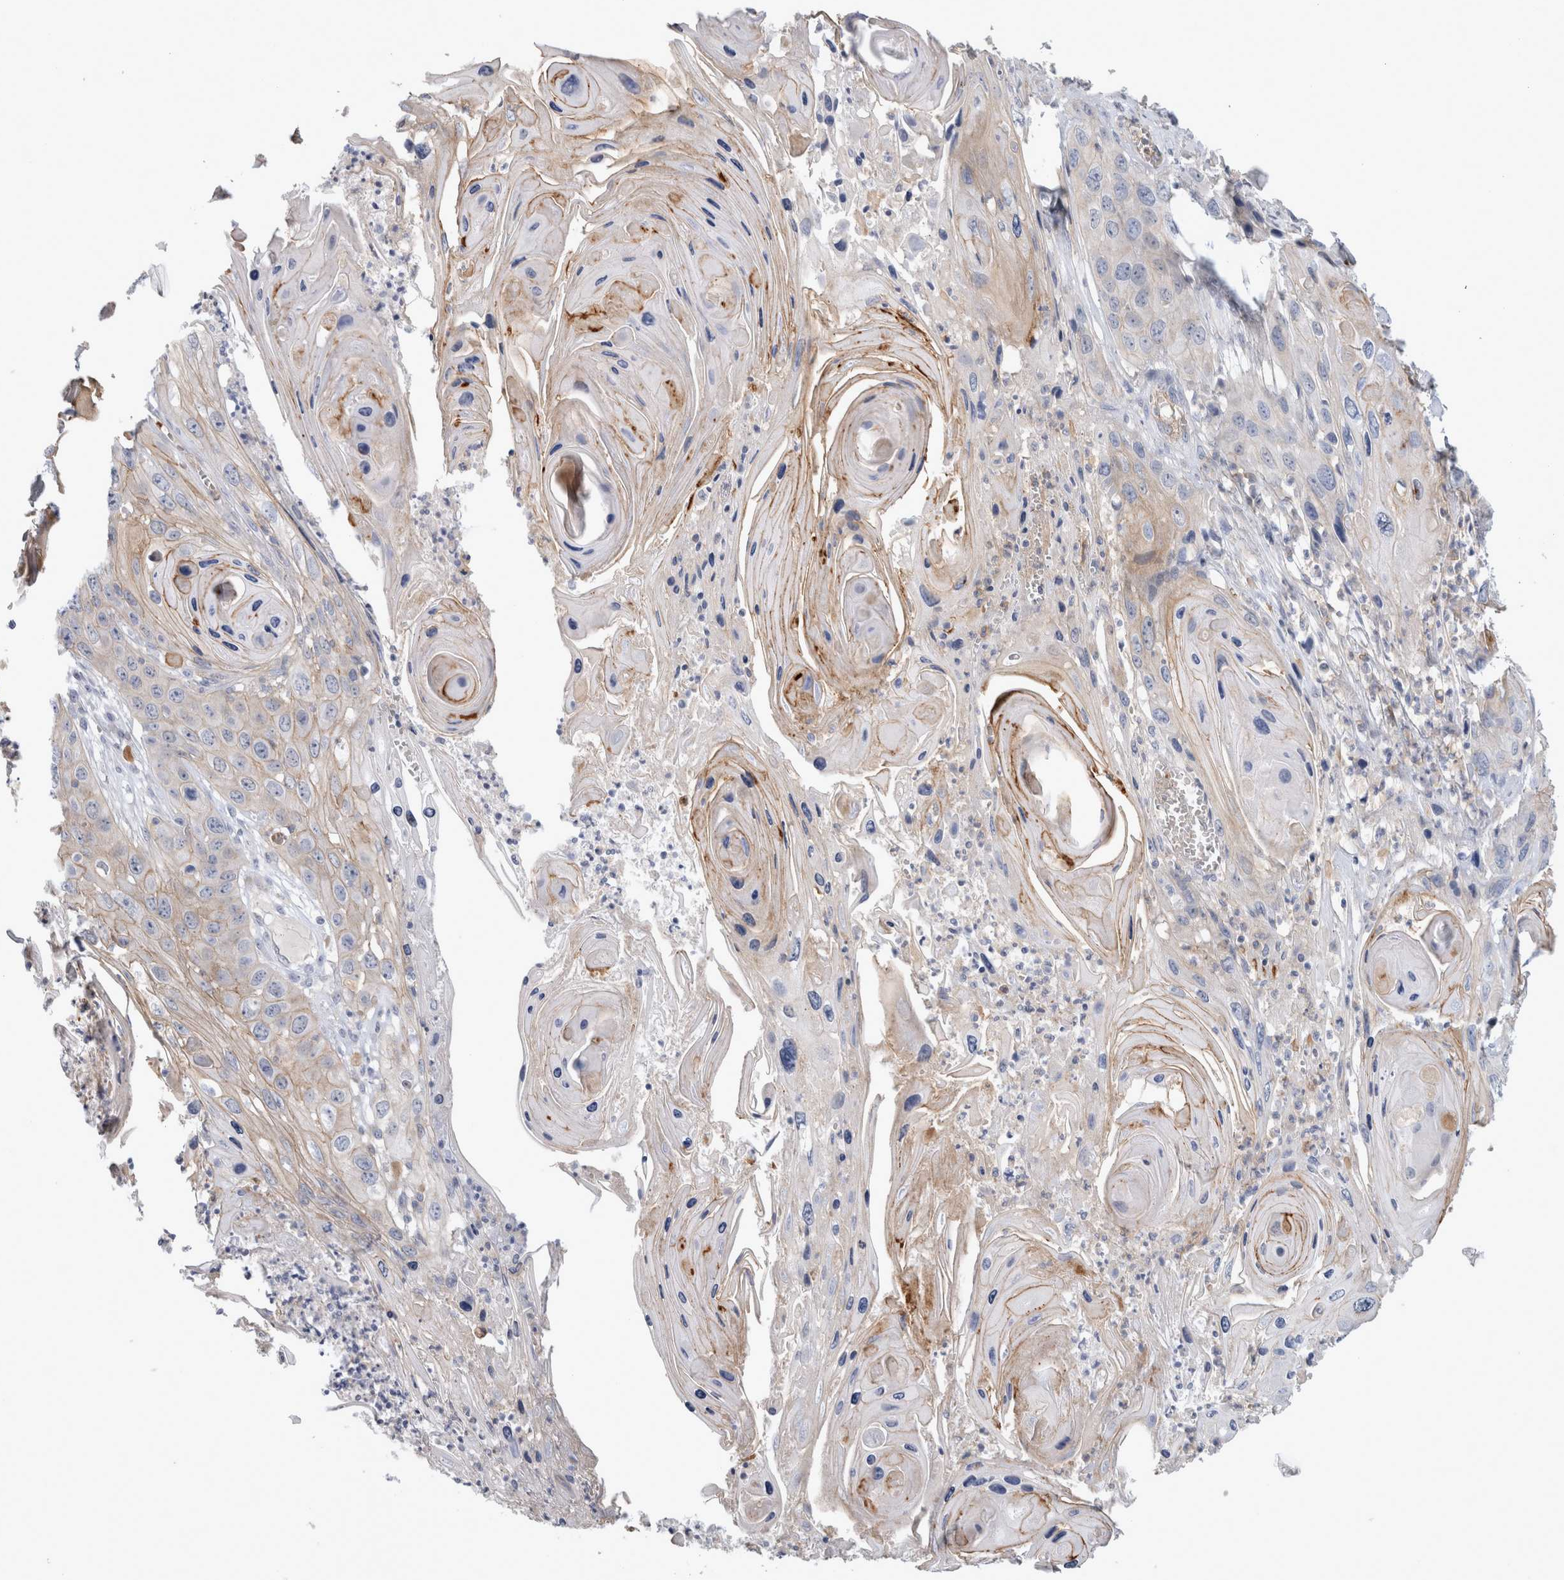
{"staining": {"intensity": "weak", "quantity": "<25%", "location": "cytoplasmic/membranous"}, "tissue": "skin cancer", "cell_type": "Tumor cells", "image_type": "cancer", "snomed": [{"axis": "morphology", "description": "Squamous cell carcinoma, NOS"}, {"axis": "topography", "description": "Skin"}], "caption": "High magnification brightfield microscopy of squamous cell carcinoma (skin) stained with DAB (3,3'-diaminobenzidine) (brown) and counterstained with hematoxylin (blue): tumor cells show no significant positivity.", "gene": "CD55", "patient": {"sex": "male", "age": 55}}